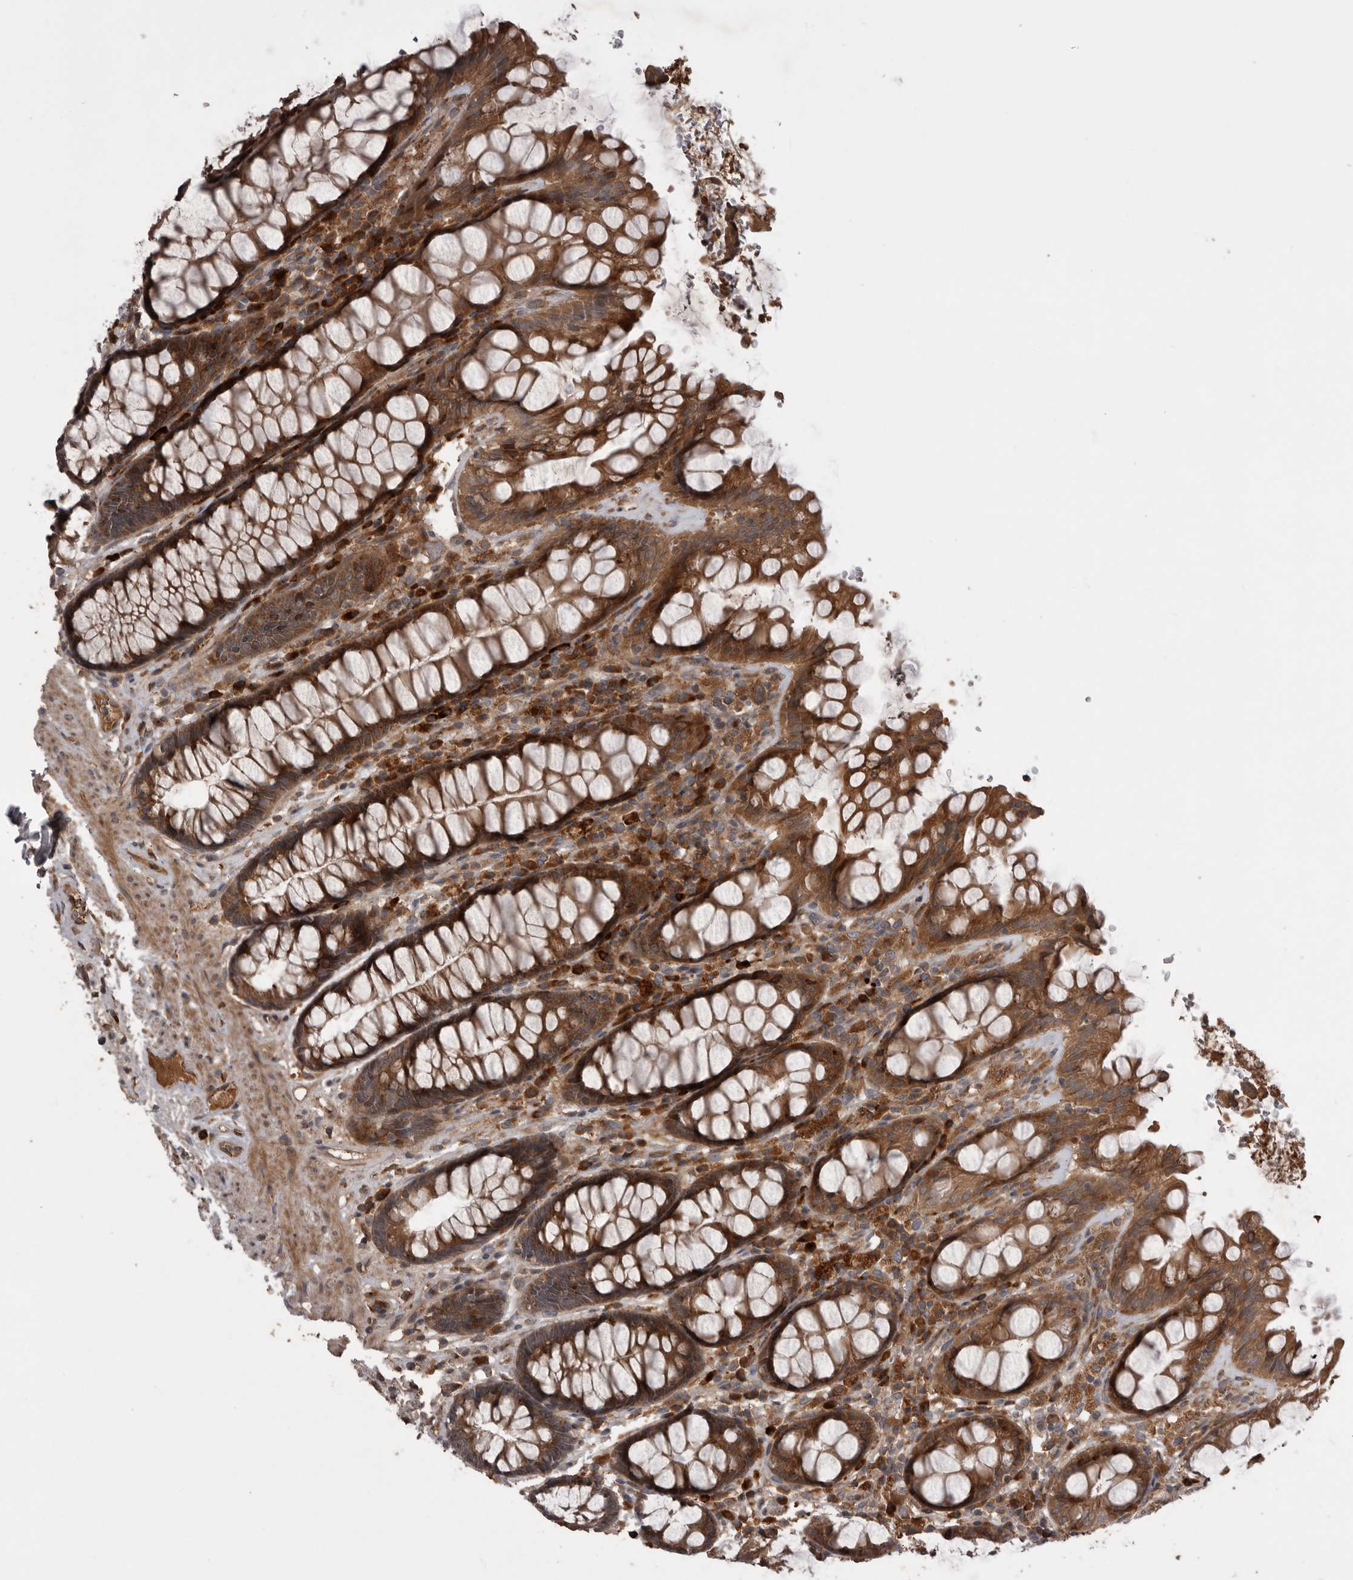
{"staining": {"intensity": "strong", "quantity": ">75%", "location": "cytoplasmic/membranous"}, "tissue": "rectum", "cell_type": "Glandular cells", "image_type": "normal", "snomed": [{"axis": "morphology", "description": "Normal tissue, NOS"}, {"axis": "topography", "description": "Rectum"}], "caption": "Immunohistochemistry (DAB (3,3'-diaminobenzidine)) staining of unremarkable human rectum reveals strong cytoplasmic/membranous protein positivity in approximately >75% of glandular cells. (brown staining indicates protein expression, while blue staining denotes nuclei).", "gene": "RAB3GAP2", "patient": {"sex": "male", "age": 64}}